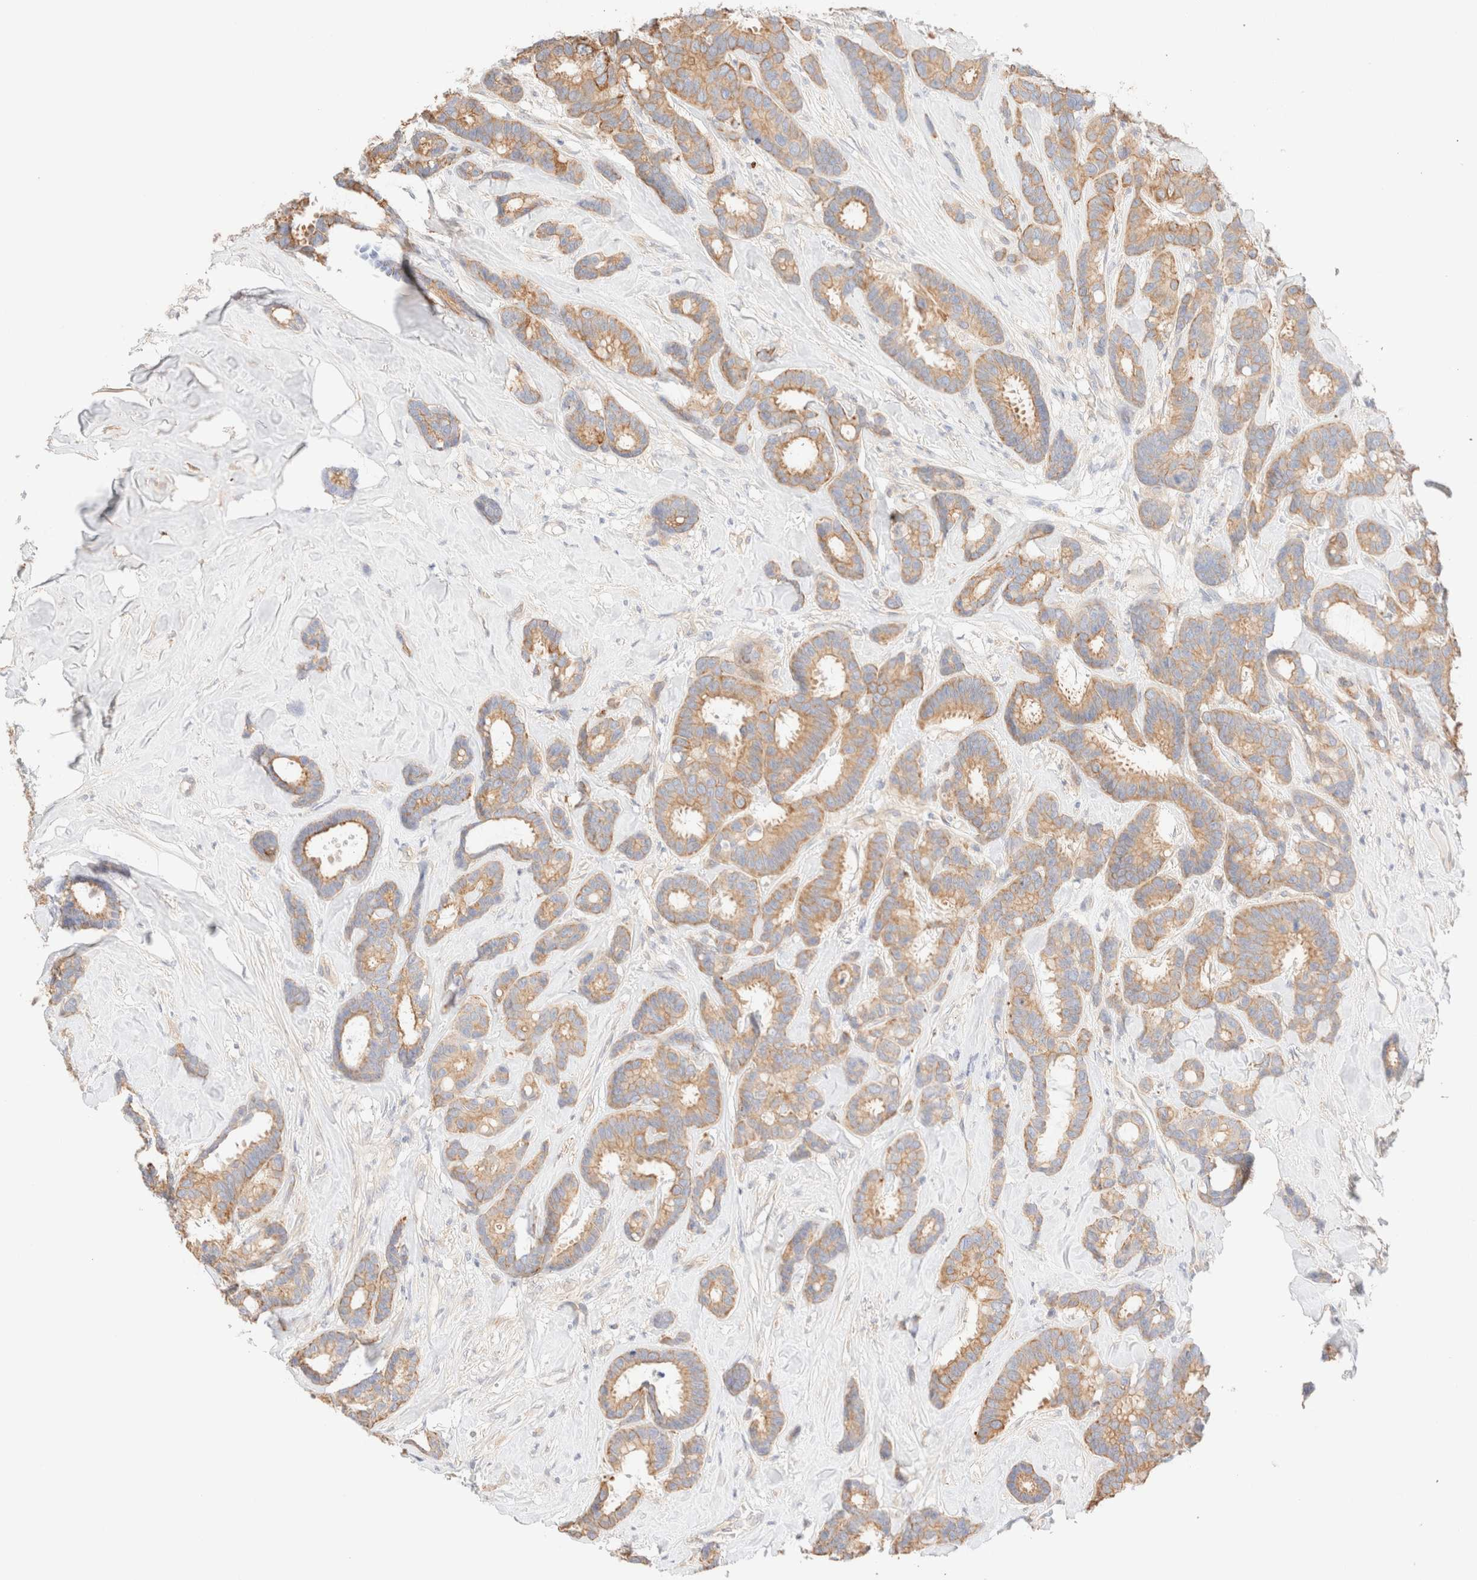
{"staining": {"intensity": "moderate", "quantity": ">75%", "location": "cytoplasmic/membranous"}, "tissue": "breast cancer", "cell_type": "Tumor cells", "image_type": "cancer", "snomed": [{"axis": "morphology", "description": "Duct carcinoma"}, {"axis": "topography", "description": "Breast"}], "caption": "Immunohistochemistry (IHC) image of human breast cancer stained for a protein (brown), which demonstrates medium levels of moderate cytoplasmic/membranous expression in about >75% of tumor cells.", "gene": "NIBAN2", "patient": {"sex": "female", "age": 87}}